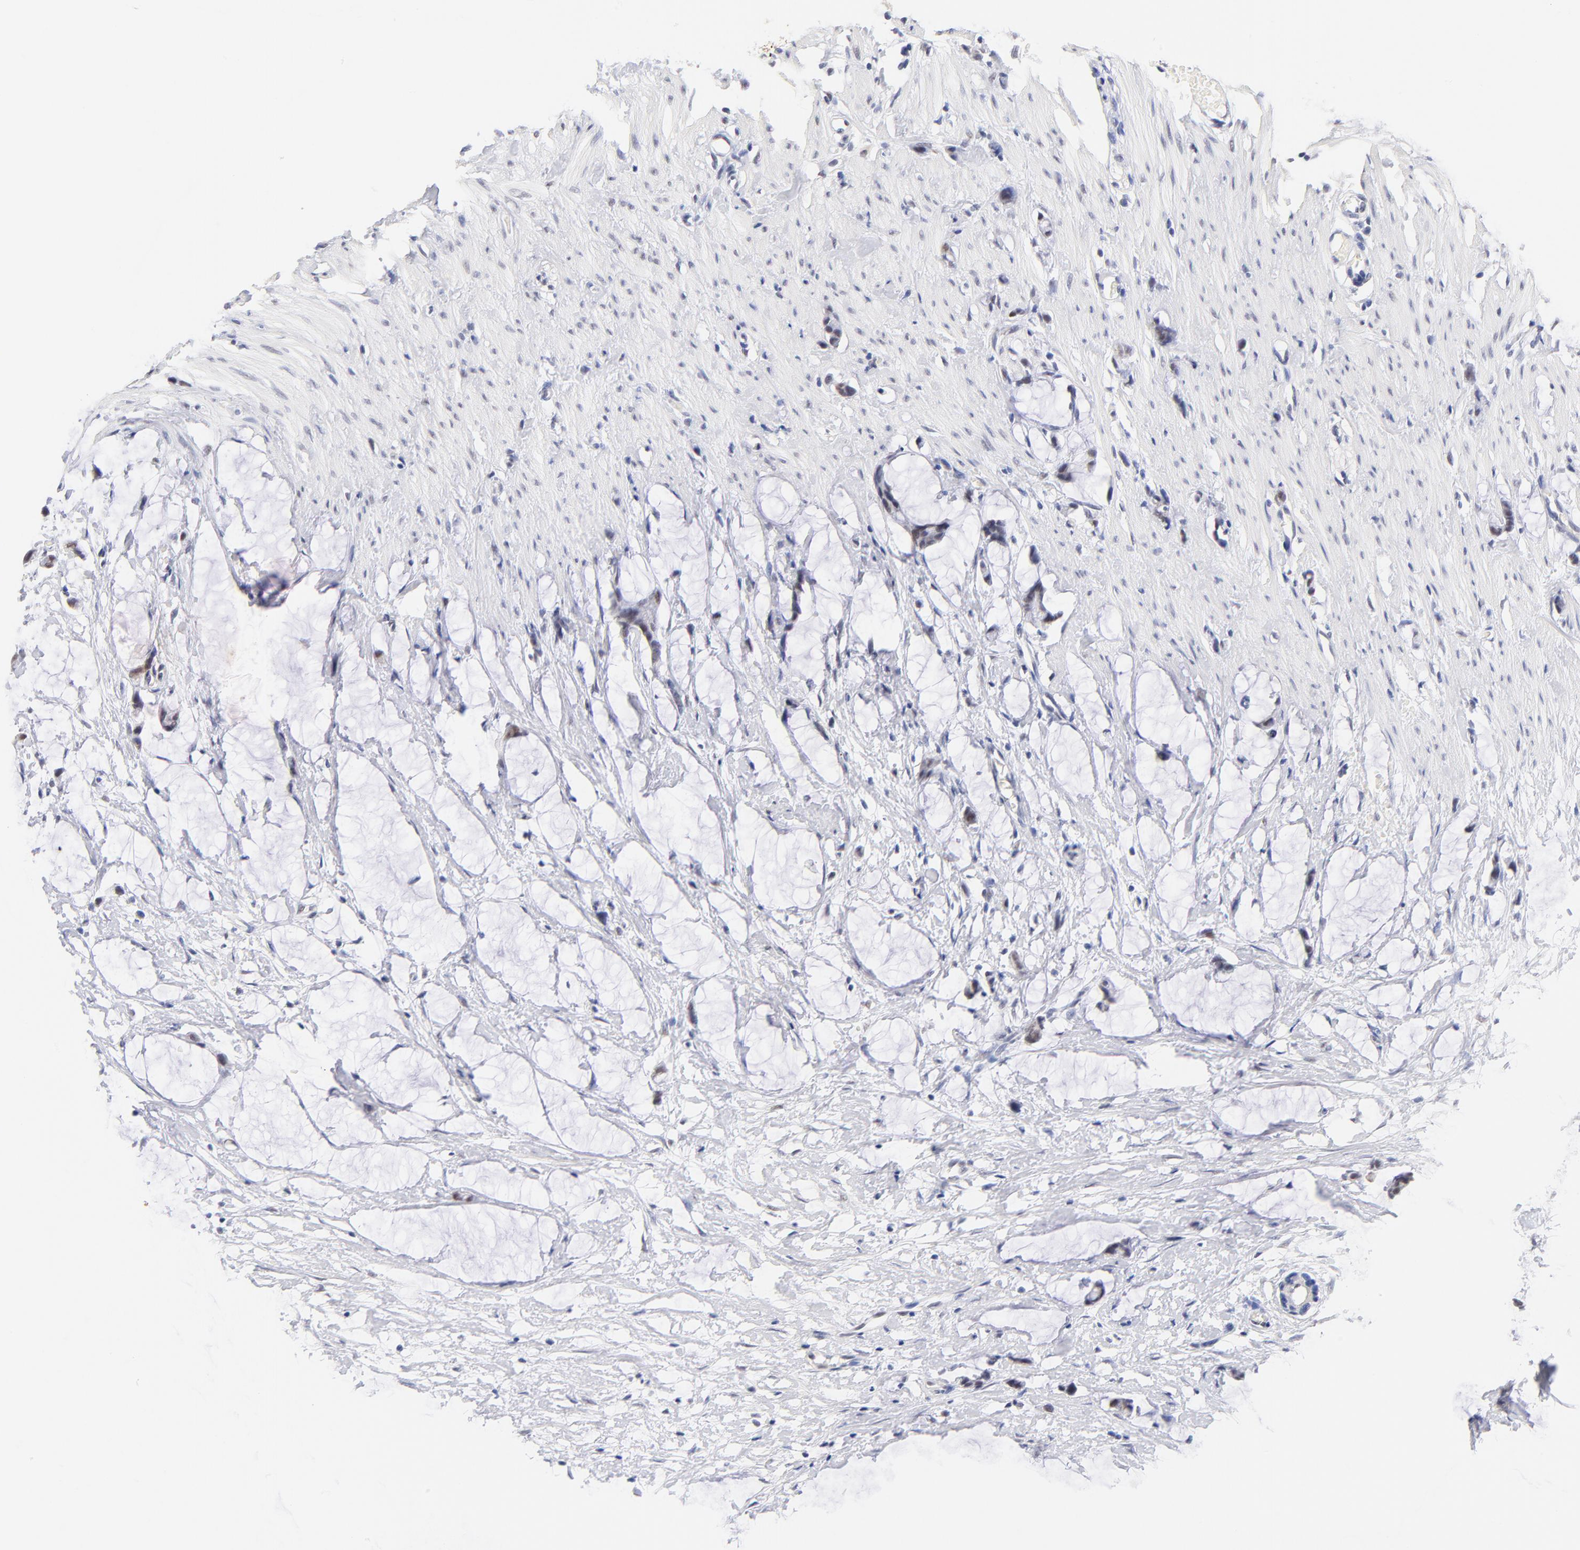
{"staining": {"intensity": "negative", "quantity": "none", "location": "none"}, "tissue": "colorectal cancer", "cell_type": "Tumor cells", "image_type": "cancer", "snomed": [{"axis": "morphology", "description": "Adenocarcinoma, NOS"}, {"axis": "topography", "description": "Colon"}], "caption": "High power microscopy histopathology image of an IHC image of colorectal adenocarcinoma, revealing no significant positivity in tumor cells. (DAB (3,3'-diaminobenzidine) IHC visualized using brightfield microscopy, high magnification).", "gene": "ZNF74", "patient": {"sex": "male", "age": 14}}